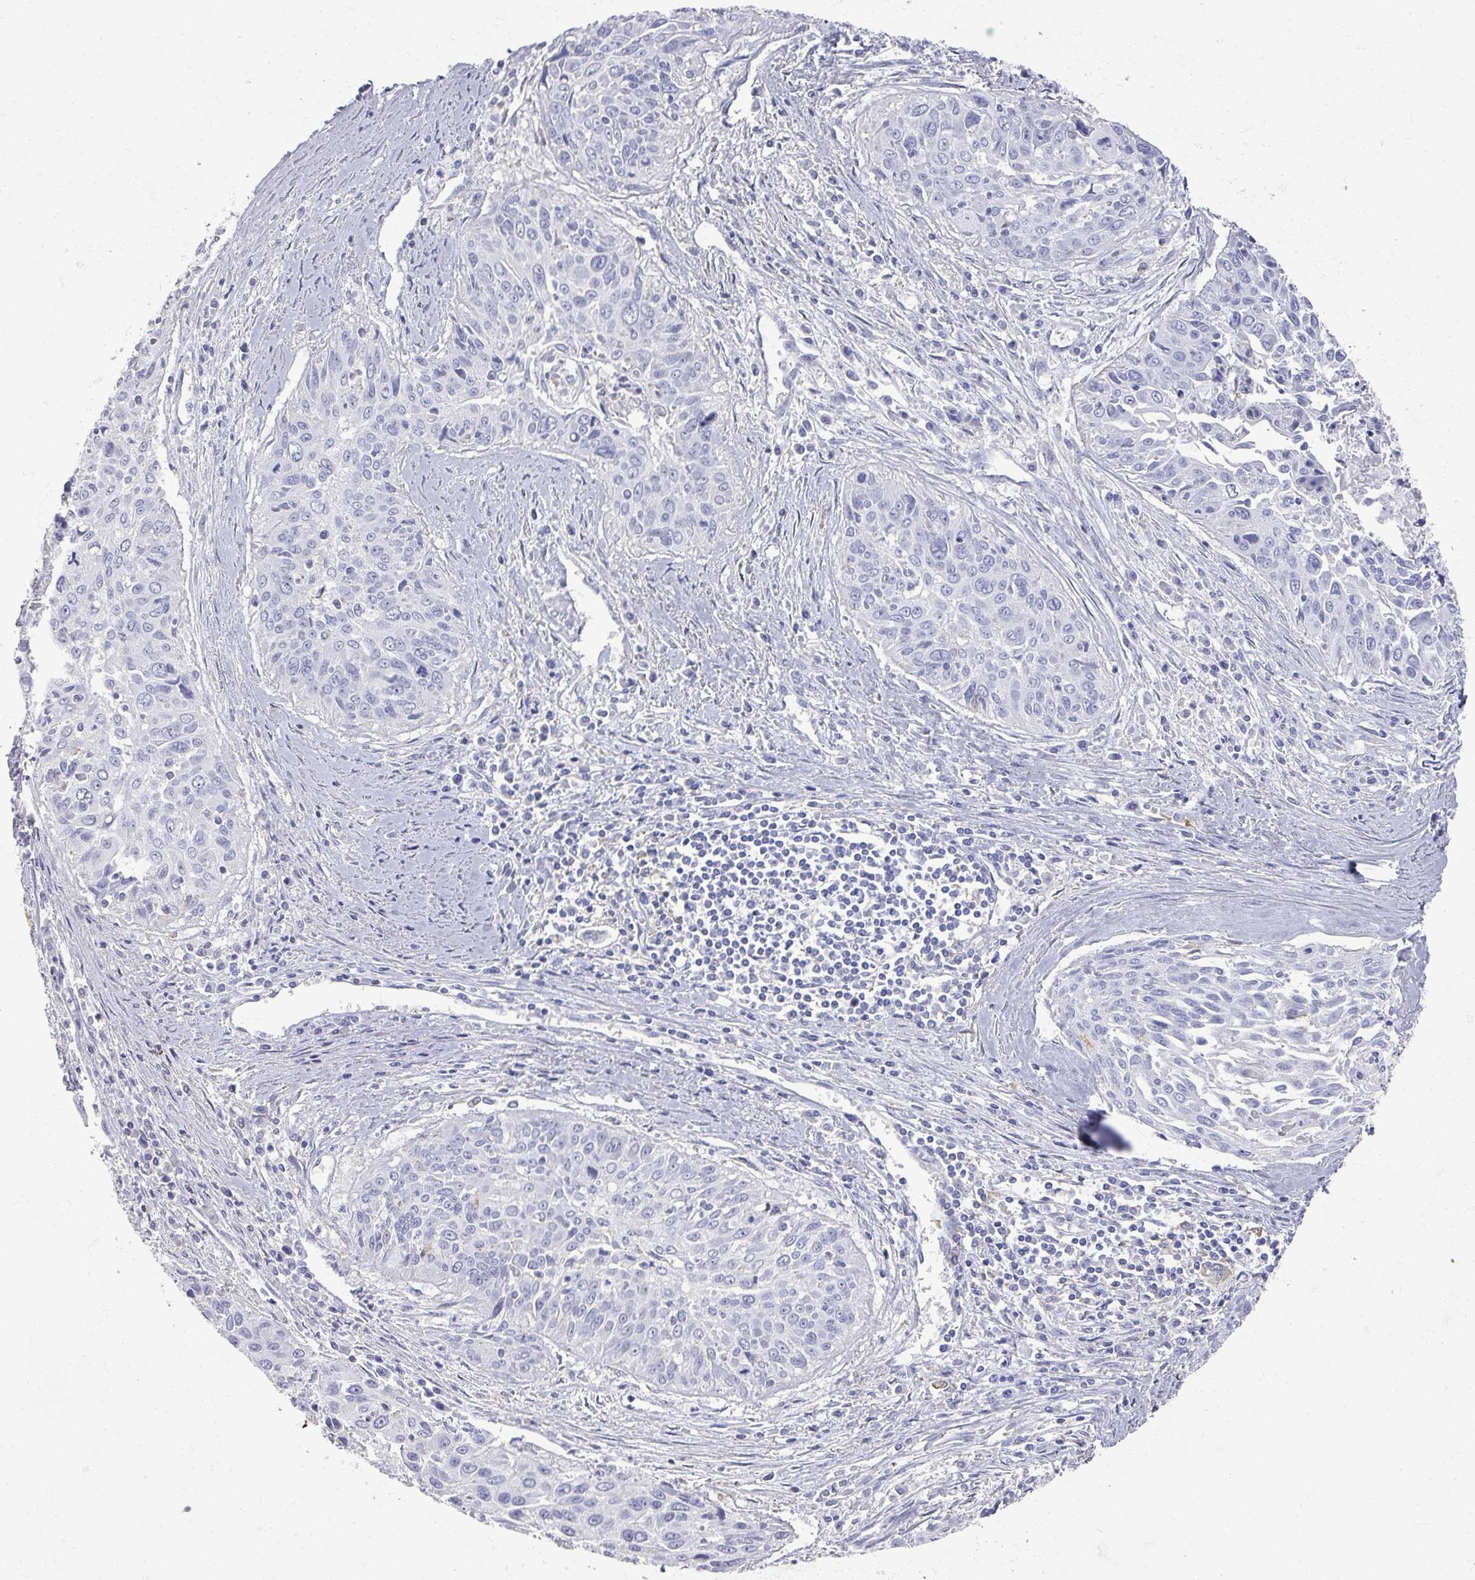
{"staining": {"intensity": "negative", "quantity": "none", "location": "none"}, "tissue": "cervical cancer", "cell_type": "Tumor cells", "image_type": "cancer", "snomed": [{"axis": "morphology", "description": "Squamous cell carcinoma, NOS"}, {"axis": "topography", "description": "Cervix"}], "caption": "Immunohistochemistry of cervical cancer (squamous cell carcinoma) displays no positivity in tumor cells.", "gene": "OMG", "patient": {"sex": "female", "age": 55}}